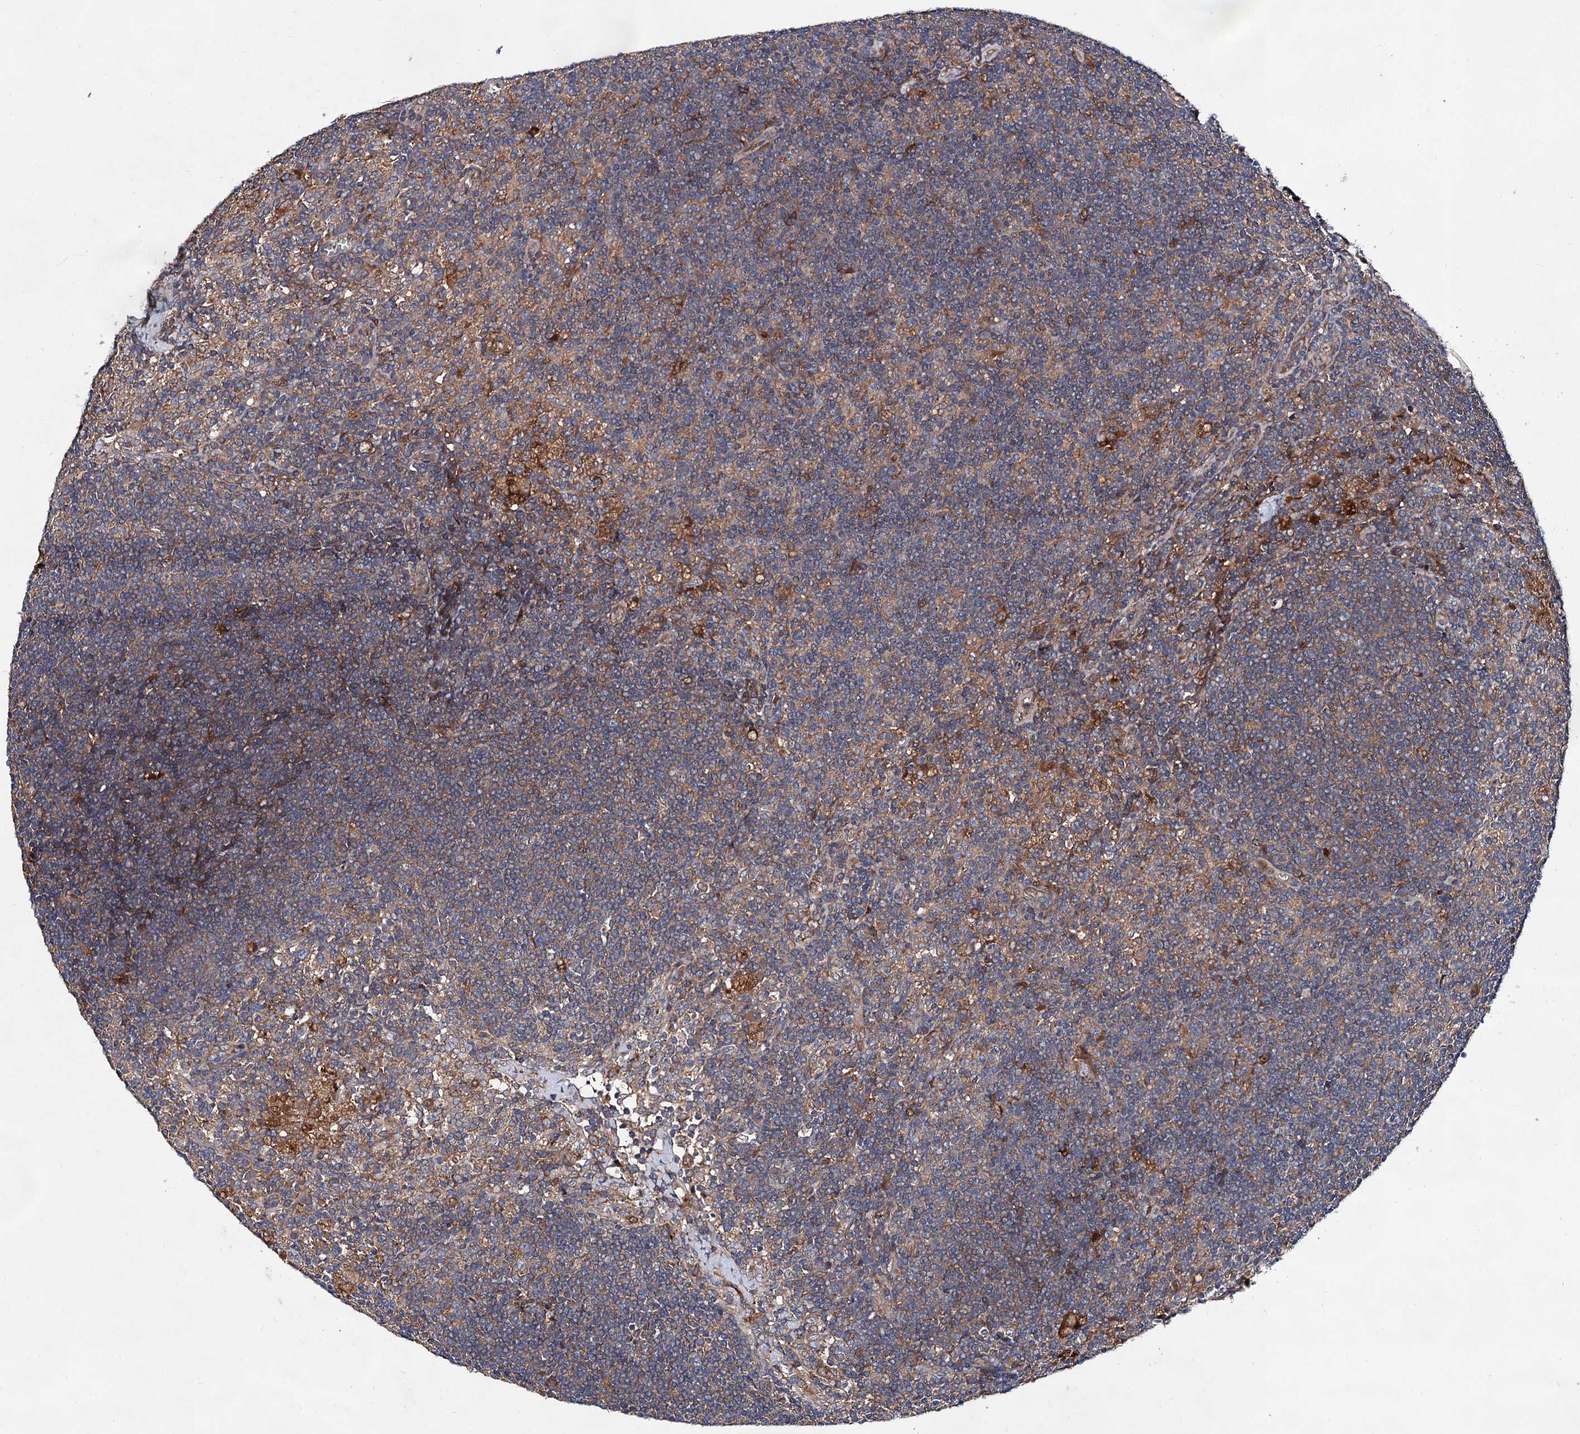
{"staining": {"intensity": "weak", "quantity": ">75%", "location": "cytoplasmic/membranous"}, "tissue": "lymph node", "cell_type": "Germinal center cells", "image_type": "normal", "snomed": [{"axis": "morphology", "description": "Normal tissue, NOS"}, {"axis": "topography", "description": "Lymph node"}], "caption": "Immunohistochemical staining of normal human lymph node reveals low levels of weak cytoplasmic/membranous positivity in approximately >75% of germinal center cells. (DAB (3,3'-diaminobenzidine) = brown stain, brightfield microscopy at high magnification).", "gene": "NAA25", "patient": {"sex": "male", "age": 69}}